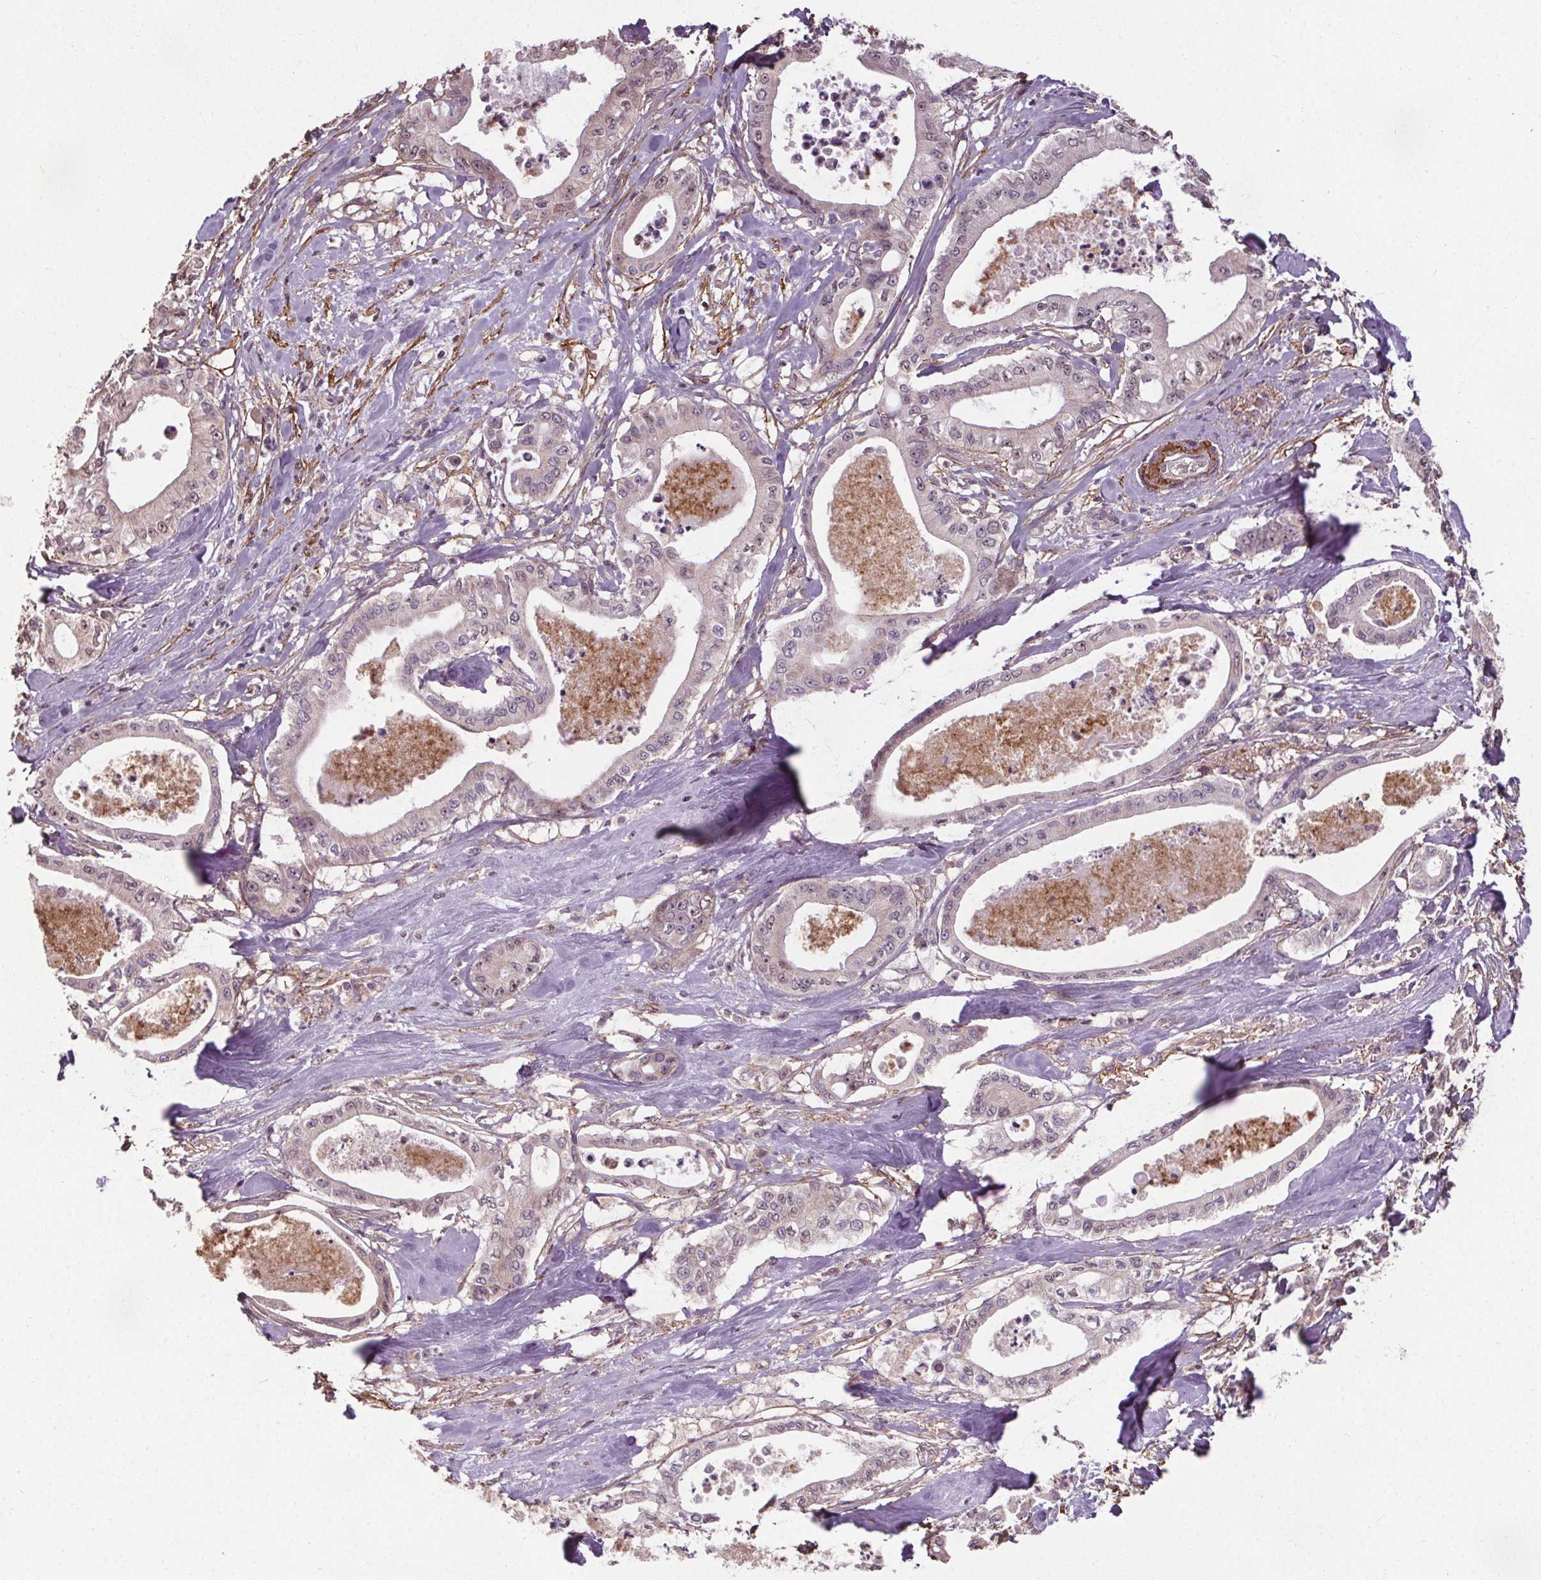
{"staining": {"intensity": "negative", "quantity": "none", "location": "none"}, "tissue": "pancreatic cancer", "cell_type": "Tumor cells", "image_type": "cancer", "snomed": [{"axis": "morphology", "description": "Adenocarcinoma, NOS"}, {"axis": "topography", "description": "Pancreas"}], "caption": "Tumor cells show no significant positivity in pancreatic cancer. The staining was performed using DAB (3,3'-diaminobenzidine) to visualize the protein expression in brown, while the nuclei were stained in blue with hematoxylin (Magnification: 20x).", "gene": "KIAA0232", "patient": {"sex": "male", "age": 71}}